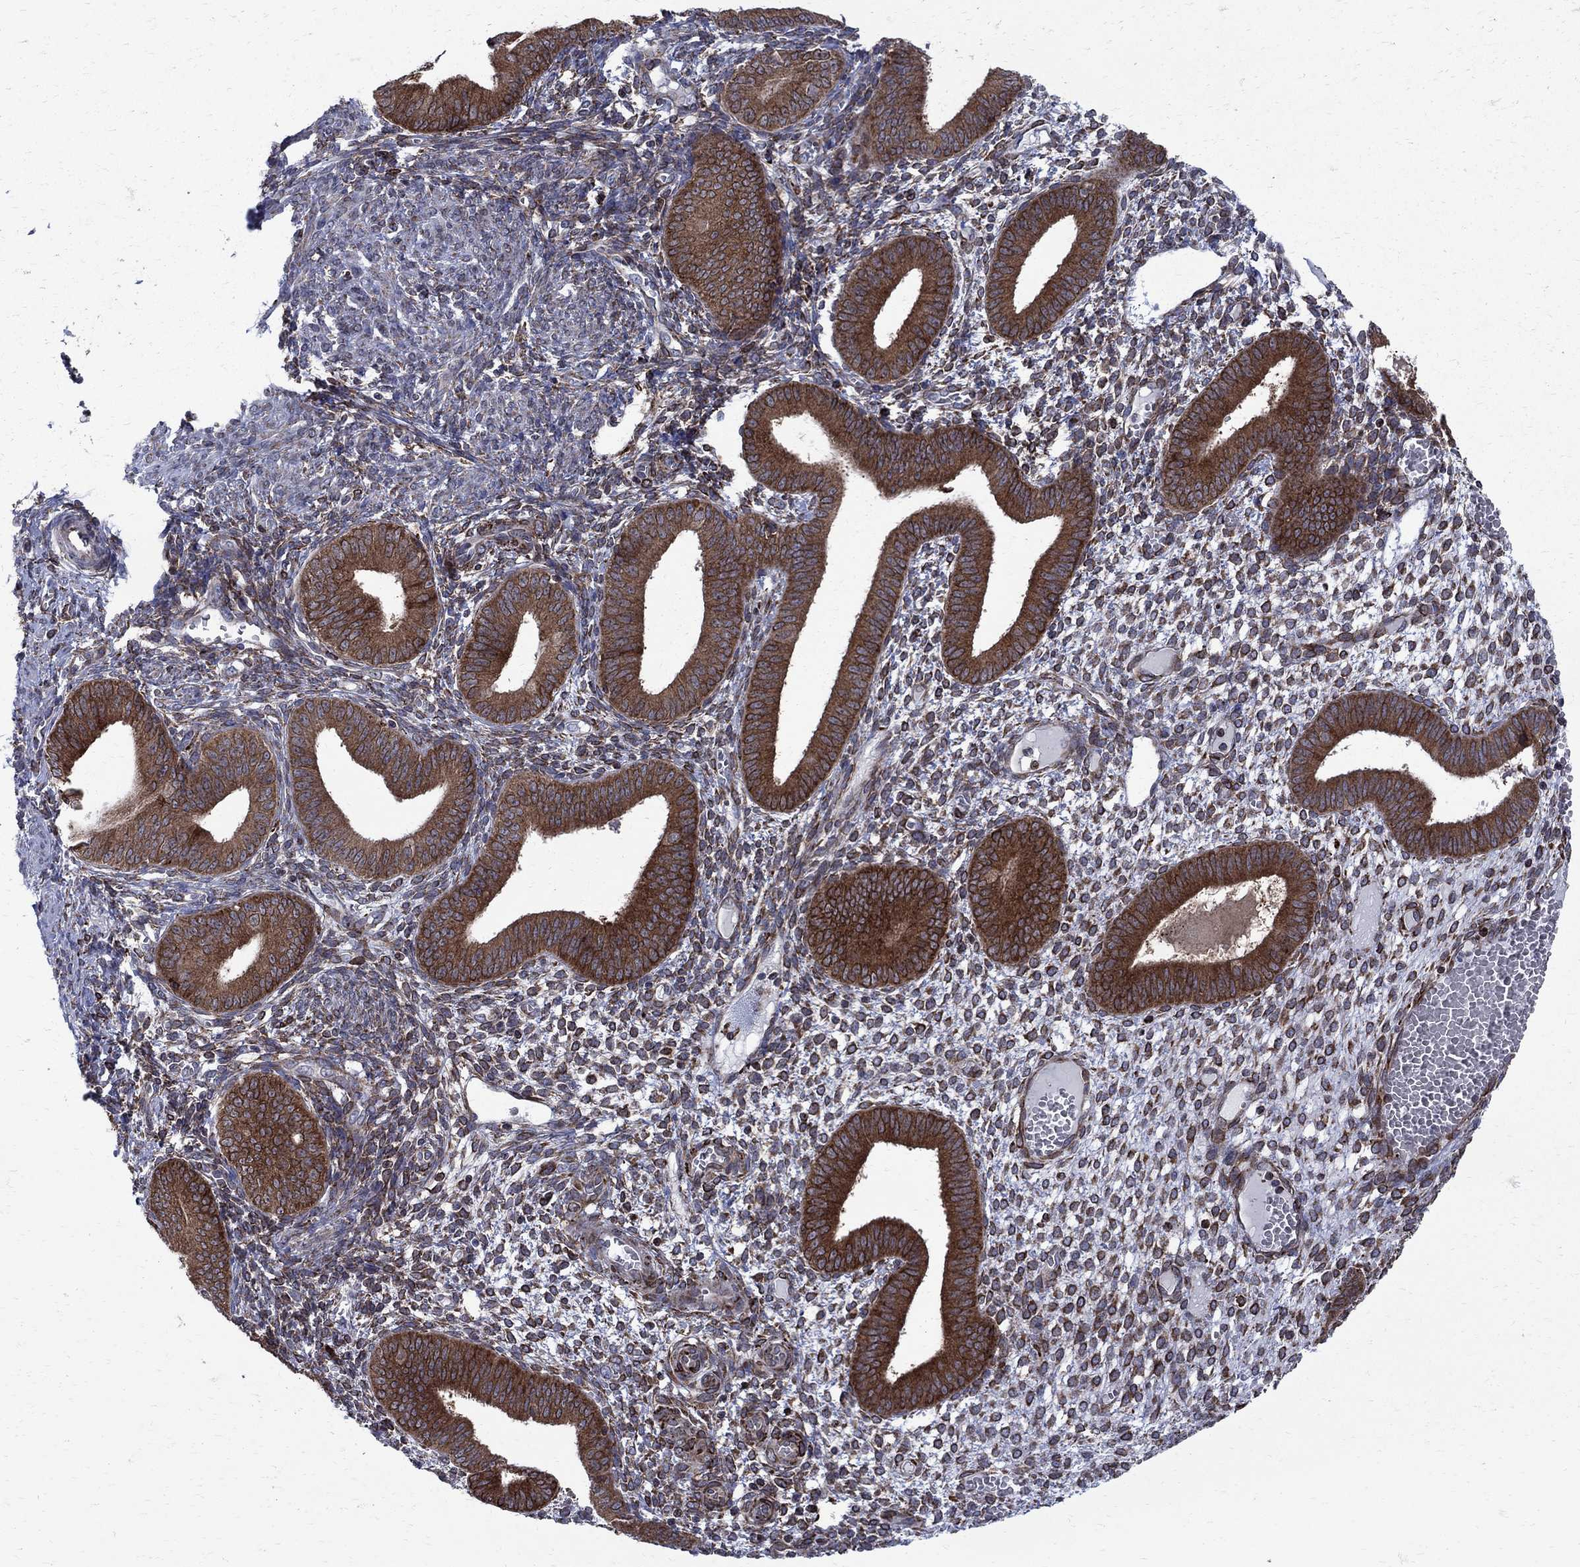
{"staining": {"intensity": "strong", "quantity": "25%-75%", "location": "cytoplasmic/membranous,nuclear"}, "tissue": "endometrium", "cell_type": "Cells in endometrial stroma", "image_type": "normal", "snomed": [{"axis": "morphology", "description": "Normal tissue, NOS"}, {"axis": "topography", "description": "Endometrium"}], "caption": "Strong cytoplasmic/membranous,nuclear expression is identified in approximately 25%-75% of cells in endometrial stroma in unremarkable endometrium. (IHC, brightfield microscopy, high magnification).", "gene": "CAB39L", "patient": {"sex": "female", "age": 42}}